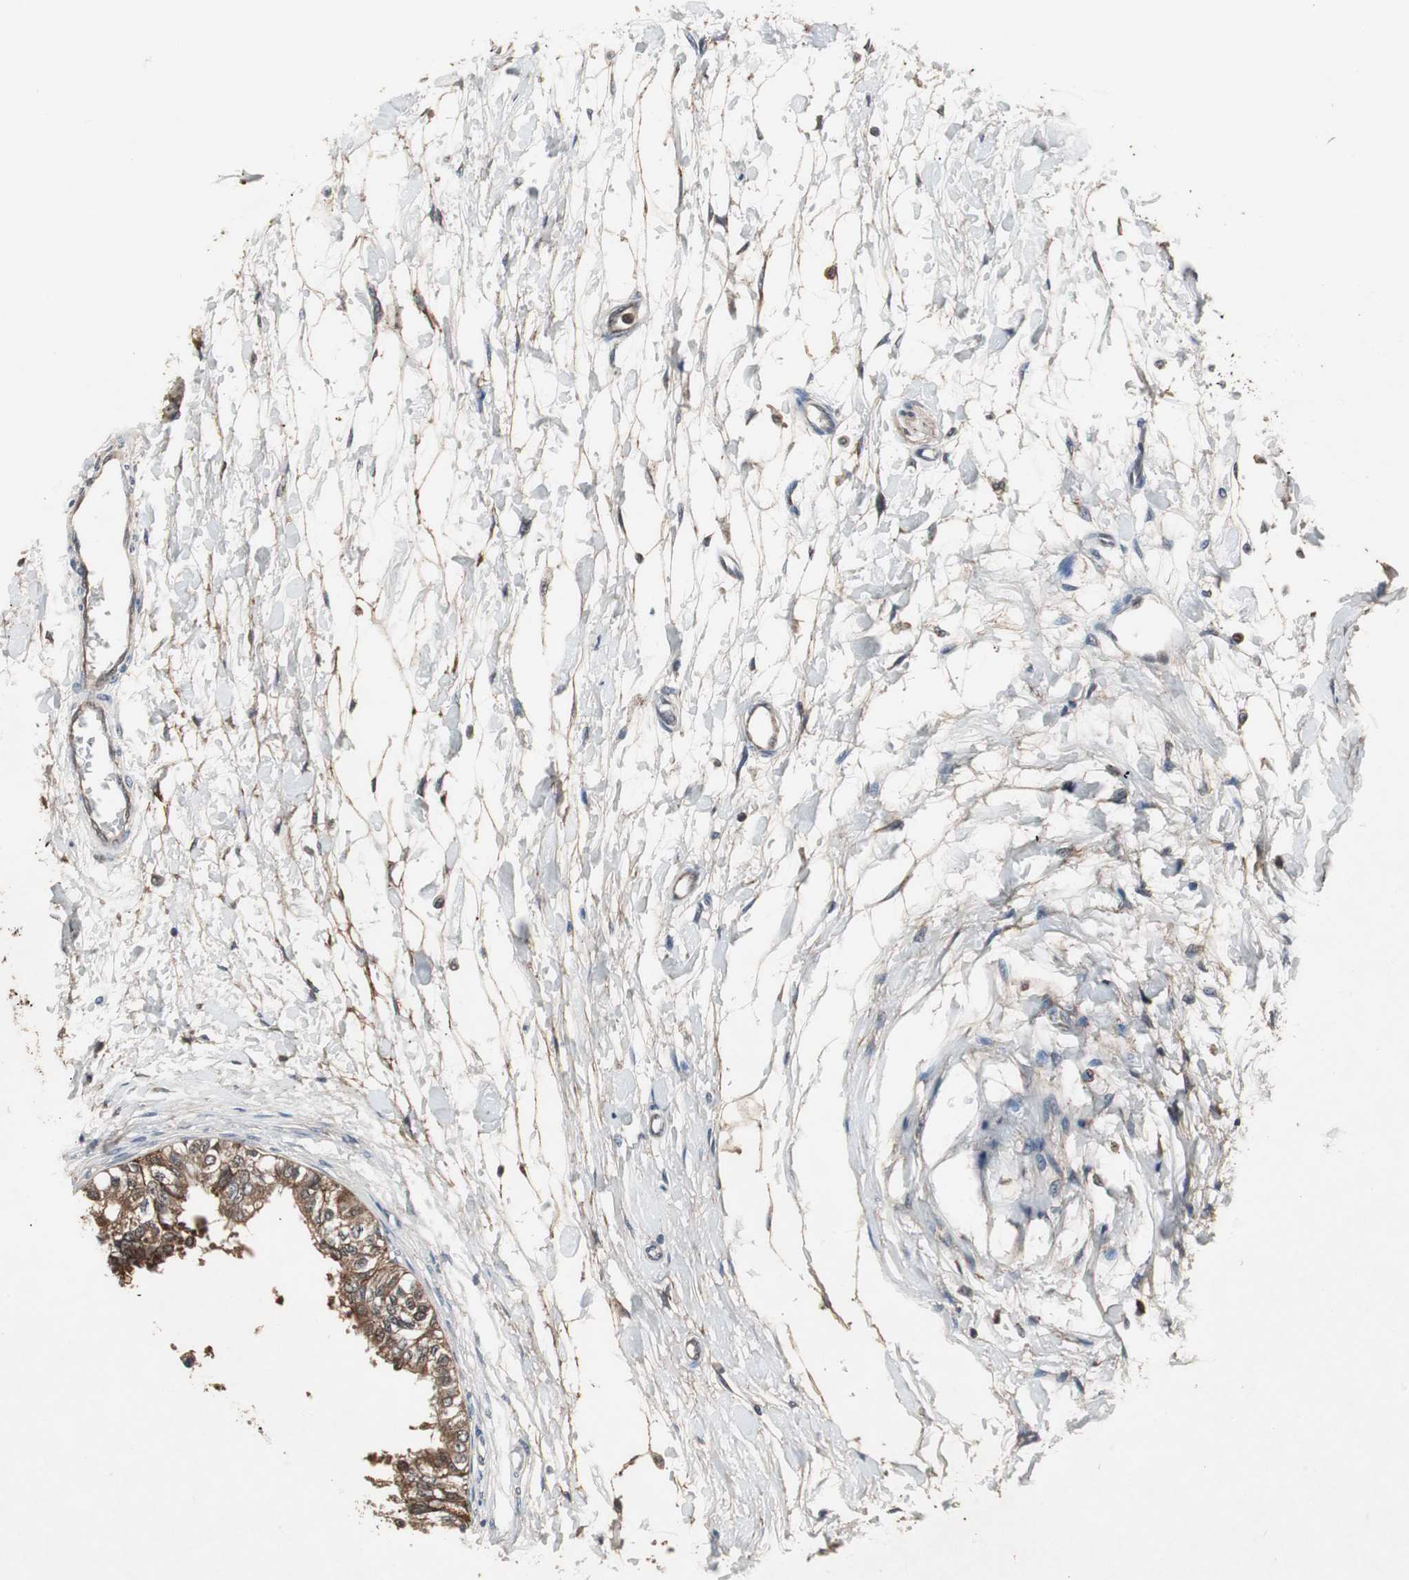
{"staining": {"intensity": "moderate", "quantity": ">75%", "location": "cytoplasmic/membranous"}, "tissue": "epididymis", "cell_type": "Glandular cells", "image_type": "normal", "snomed": [{"axis": "morphology", "description": "Normal tissue, NOS"}, {"axis": "morphology", "description": "Adenocarcinoma, metastatic, NOS"}, {"axis": "topography", "description": "Testis"}, {"axis": "topography", "description": "Epididymis"}], "caption": "The immunohistochemical stain highlights moderate cytoplasmic/membranous positivity in glandular cells of benign epididymis.", "gene": "ZSCAN22", "patient": {"sex": "male", "age": 26}}